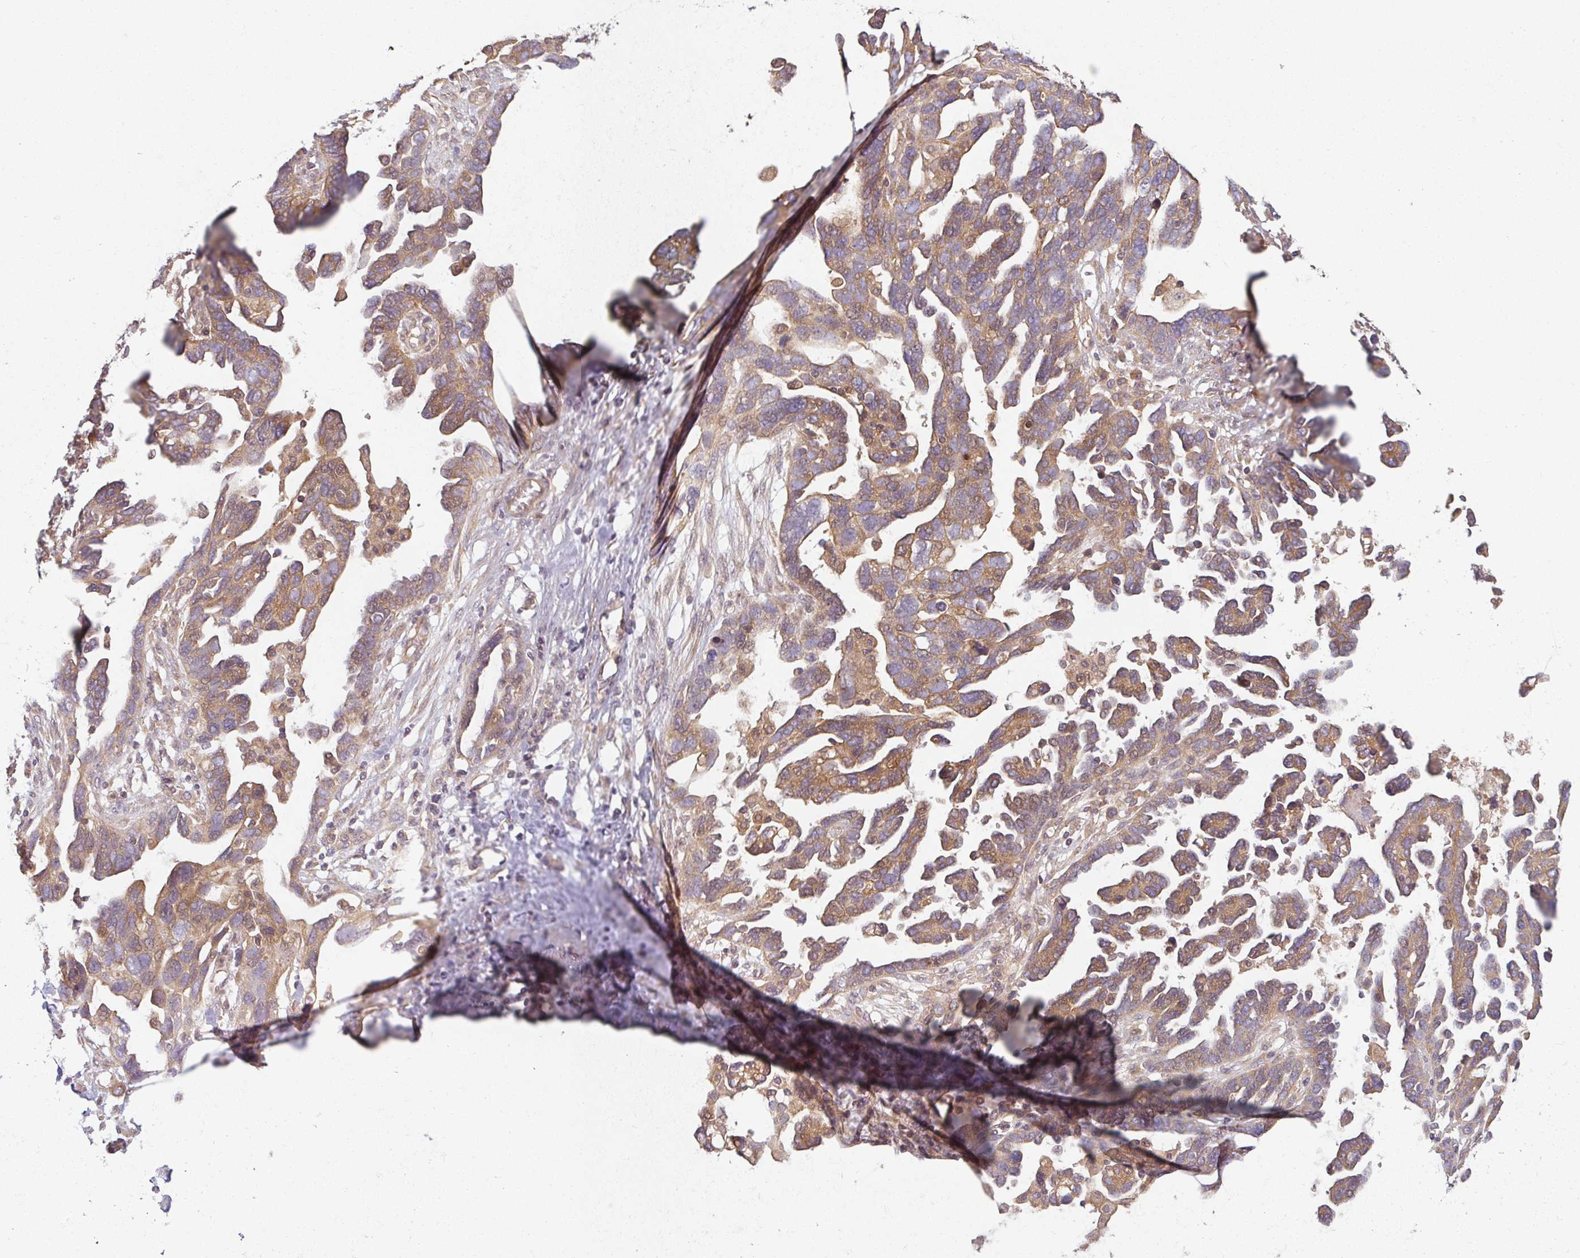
{"staining": {"intensity": "moderate", "quantity": ">75%", "location": "cytoplasmic/membranous"}, "tissue": "ovarian cancer", "cell_type": "Tumor cells", "image_type": "cancer", "snomed": [{"axis": "morphology", "description": "Cystadenocarcinoma, serous, NOS"}, {"axis": "topography", "description": "Ovary"}], "caption": "A brown stain highlights moderate cytoplasmic/membranous expression of a protein in human ovarian cancer tumor cells. (Stains: DAB (3,3'-diaminobenzidine) in brown, nuclei in blue, Microscopy: brightfield microscopy at high magnification).", "gene": "RNF31", "patient": {"sex": "female", "age": 54}}